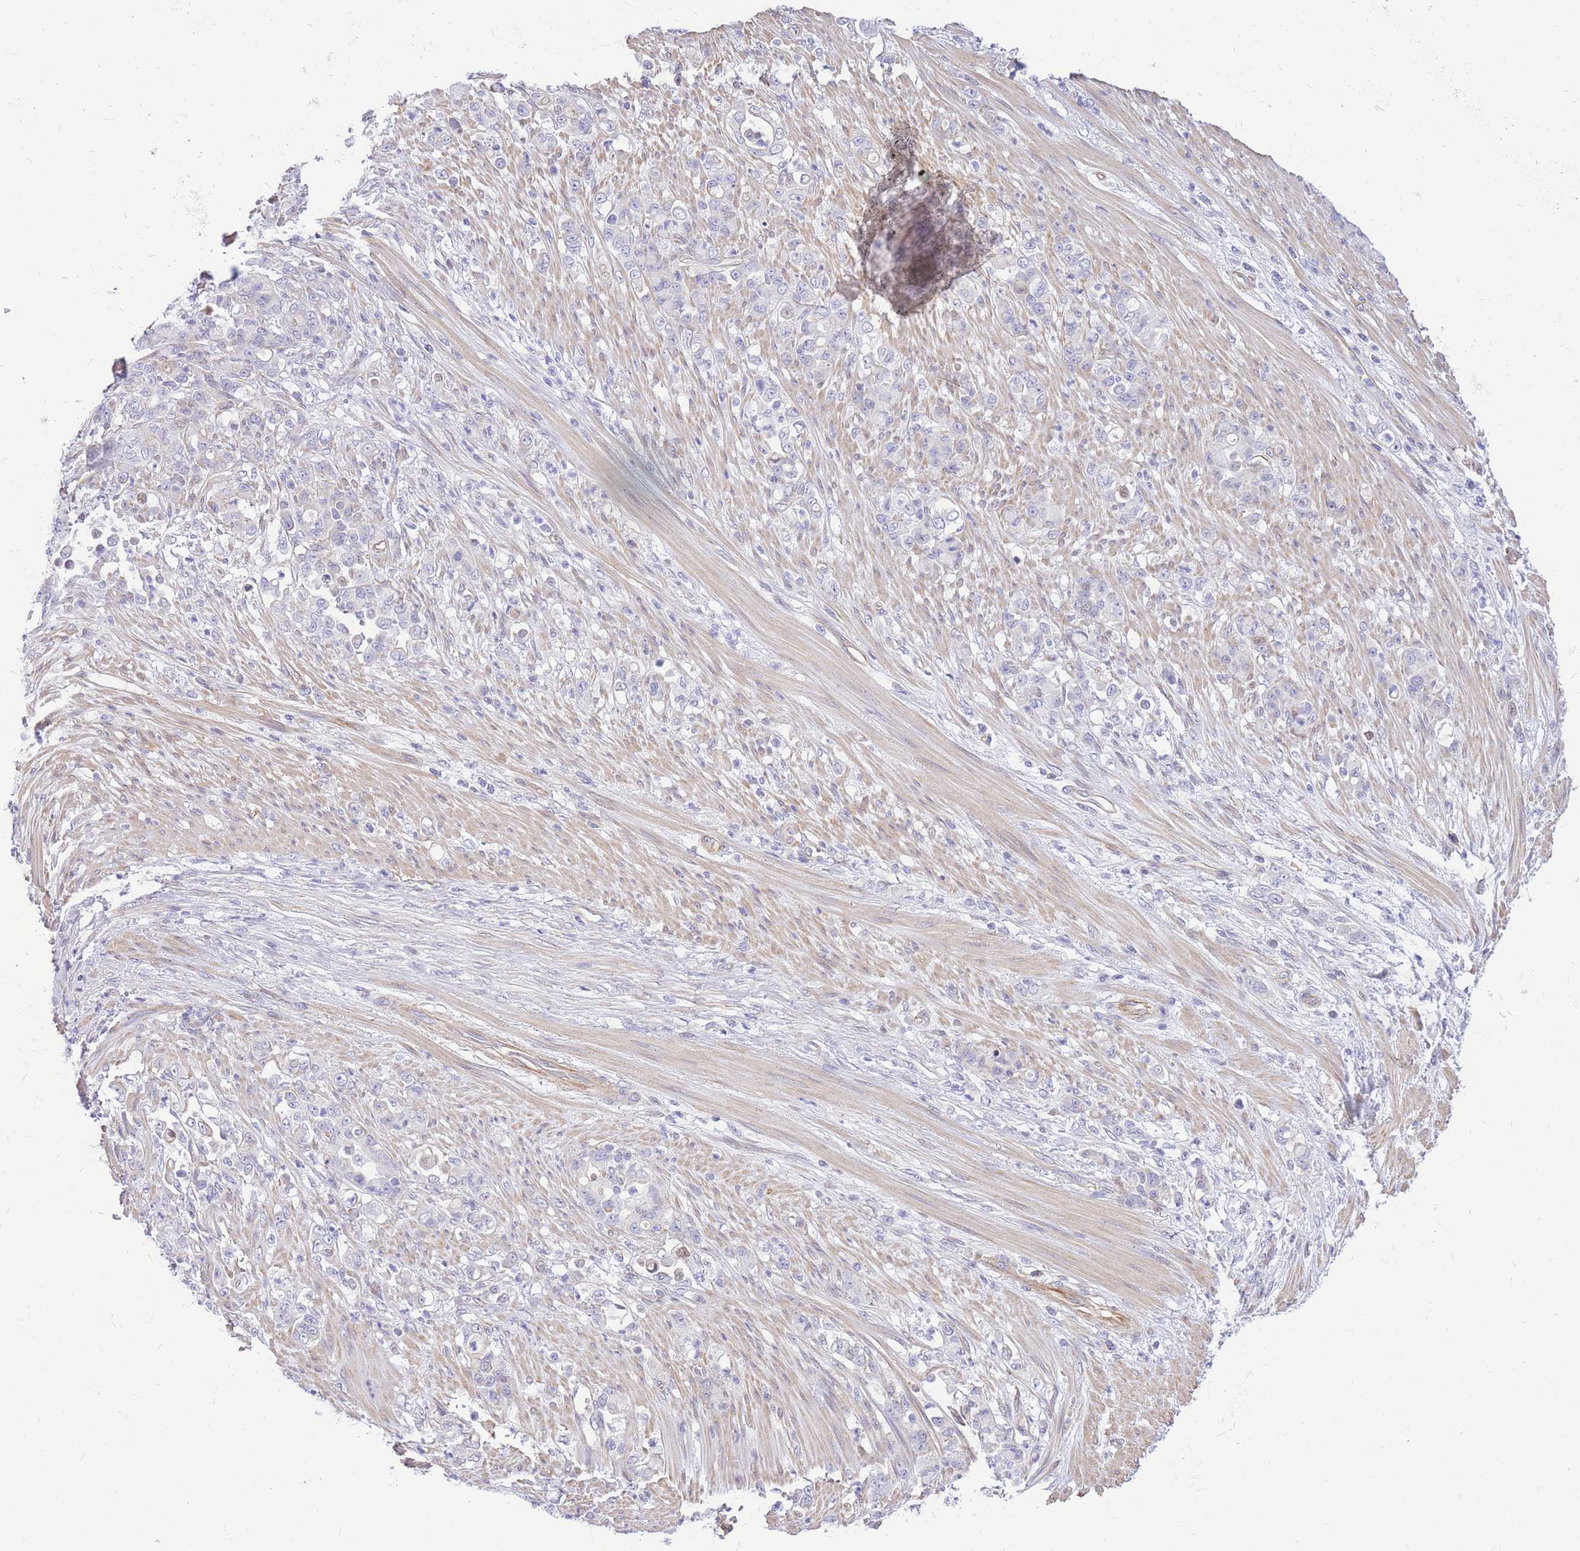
{"staining": {"intensity": "negative", "quantity": "none", "location": "none"}, "tissue": "stomach cancer", "cell_type": "Tumor cells", "image_type": "cancer", "snomed": [{"axis": "morphology", "description": "Normal tissue, NOS"}, {"axis": "morphology", "description": "Adenocarcinoma, NOS"}, {"axis": "topography", "description": "Stomach"}], "caption": "Protein analysis of stomach cancer (adenocarcinoma) reveals no significant positivity in tumor cells.", "gene": "S100PBP", "patient": {"sex": "female", "age": 79}}